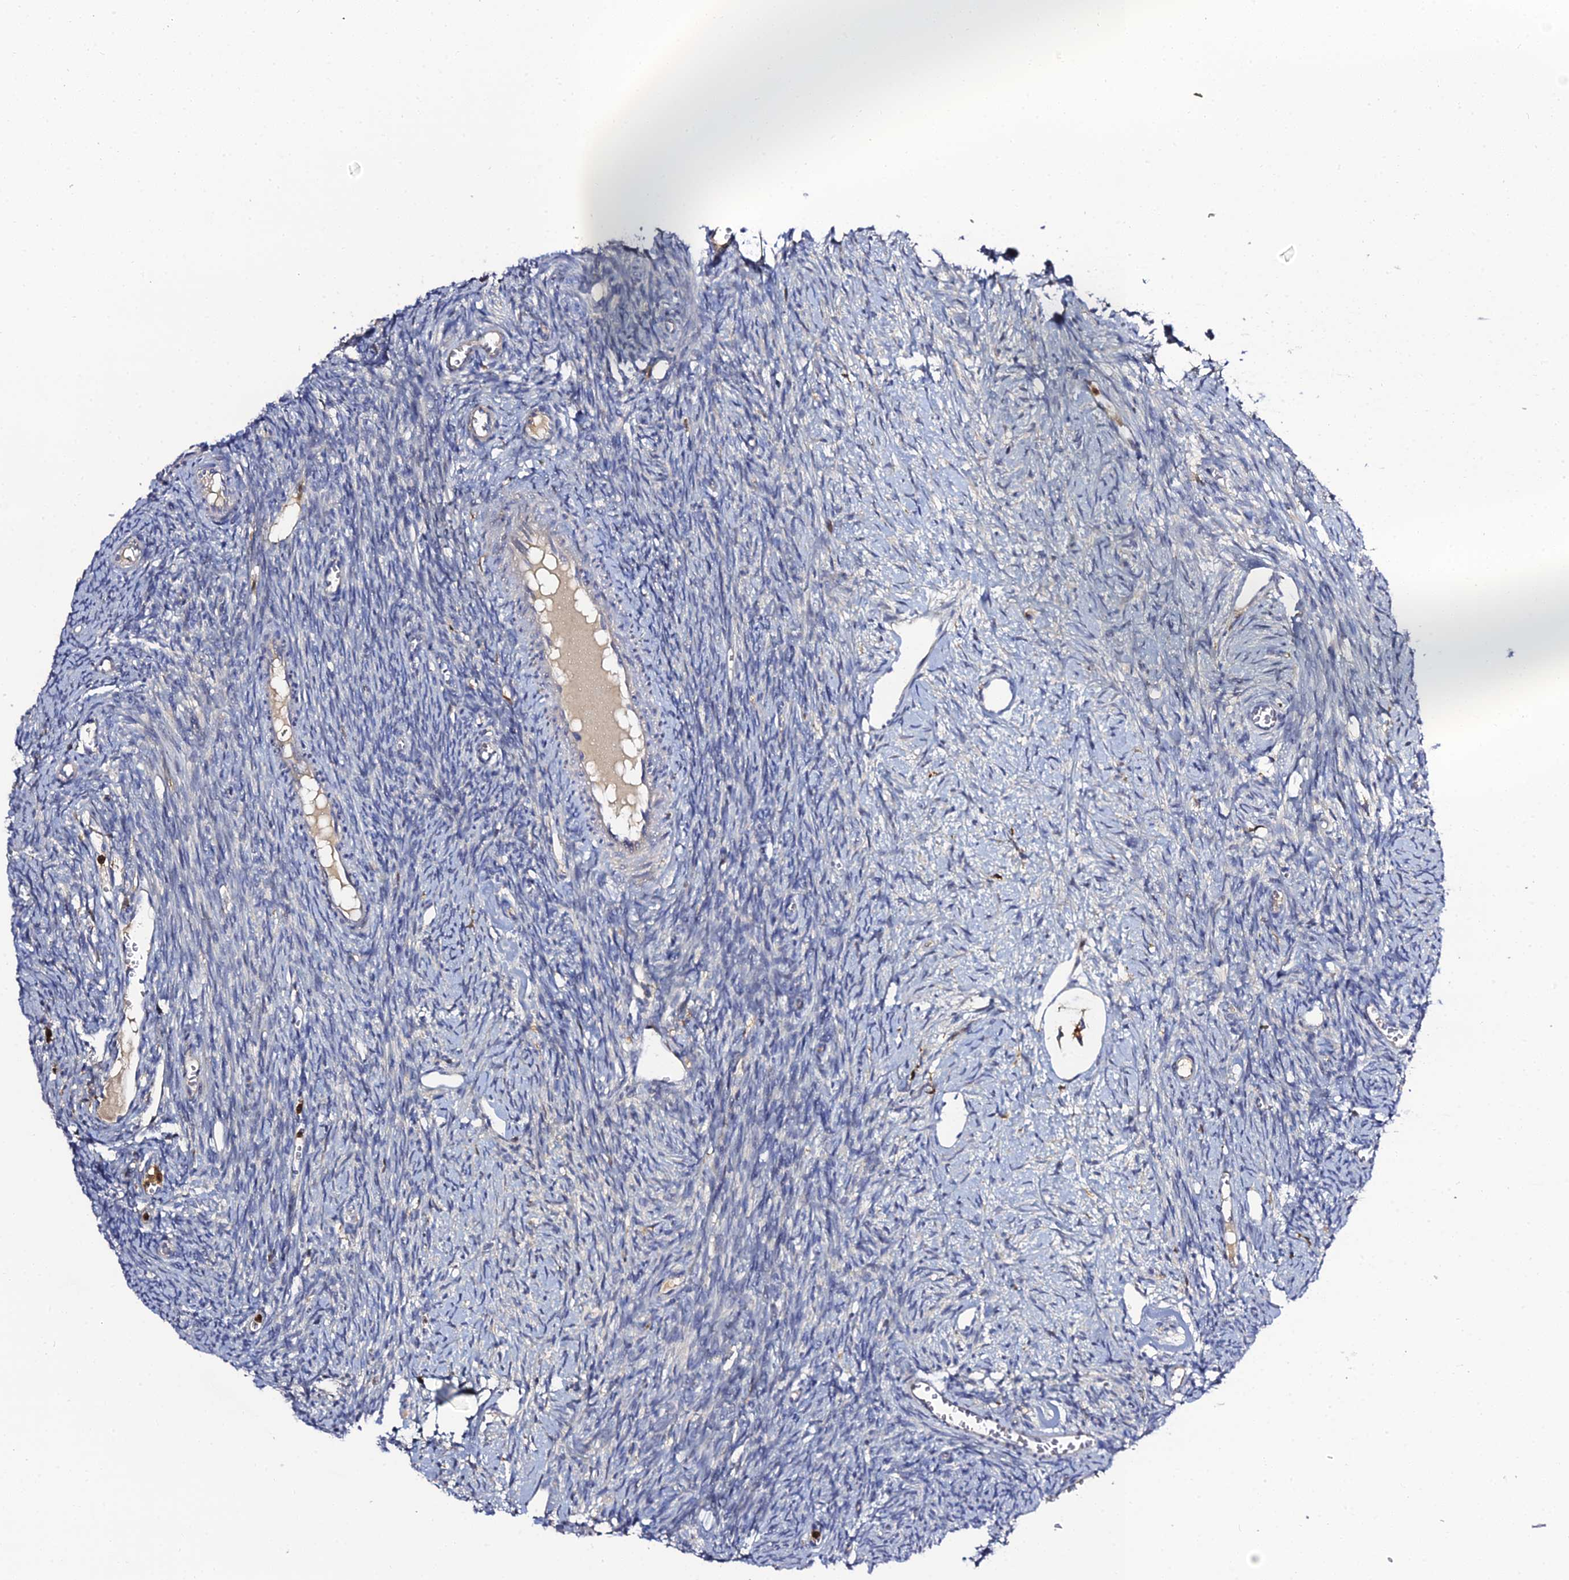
{"staining": {"intensity": "negative", "quantity": "none", "location": "none"}, "tissue": "ovary", "cell_type": "Ovarian stroma cells", "image_type": "normal", "snomed": [{"axis": "morphology", "description": "Normal tissue, NOS"}, {"axis": "topography", "description": "Ovary"}], "caption": "Immunohistochemical staining of unremarkable ovary shows no significant expression in ovarian stroma cells. (DAB (3,3'-diaminobenzidine) IHC with hematoxylin counter stain).", "gene": "IL4I1", "patient": {"sex": "female", "age": 44}}